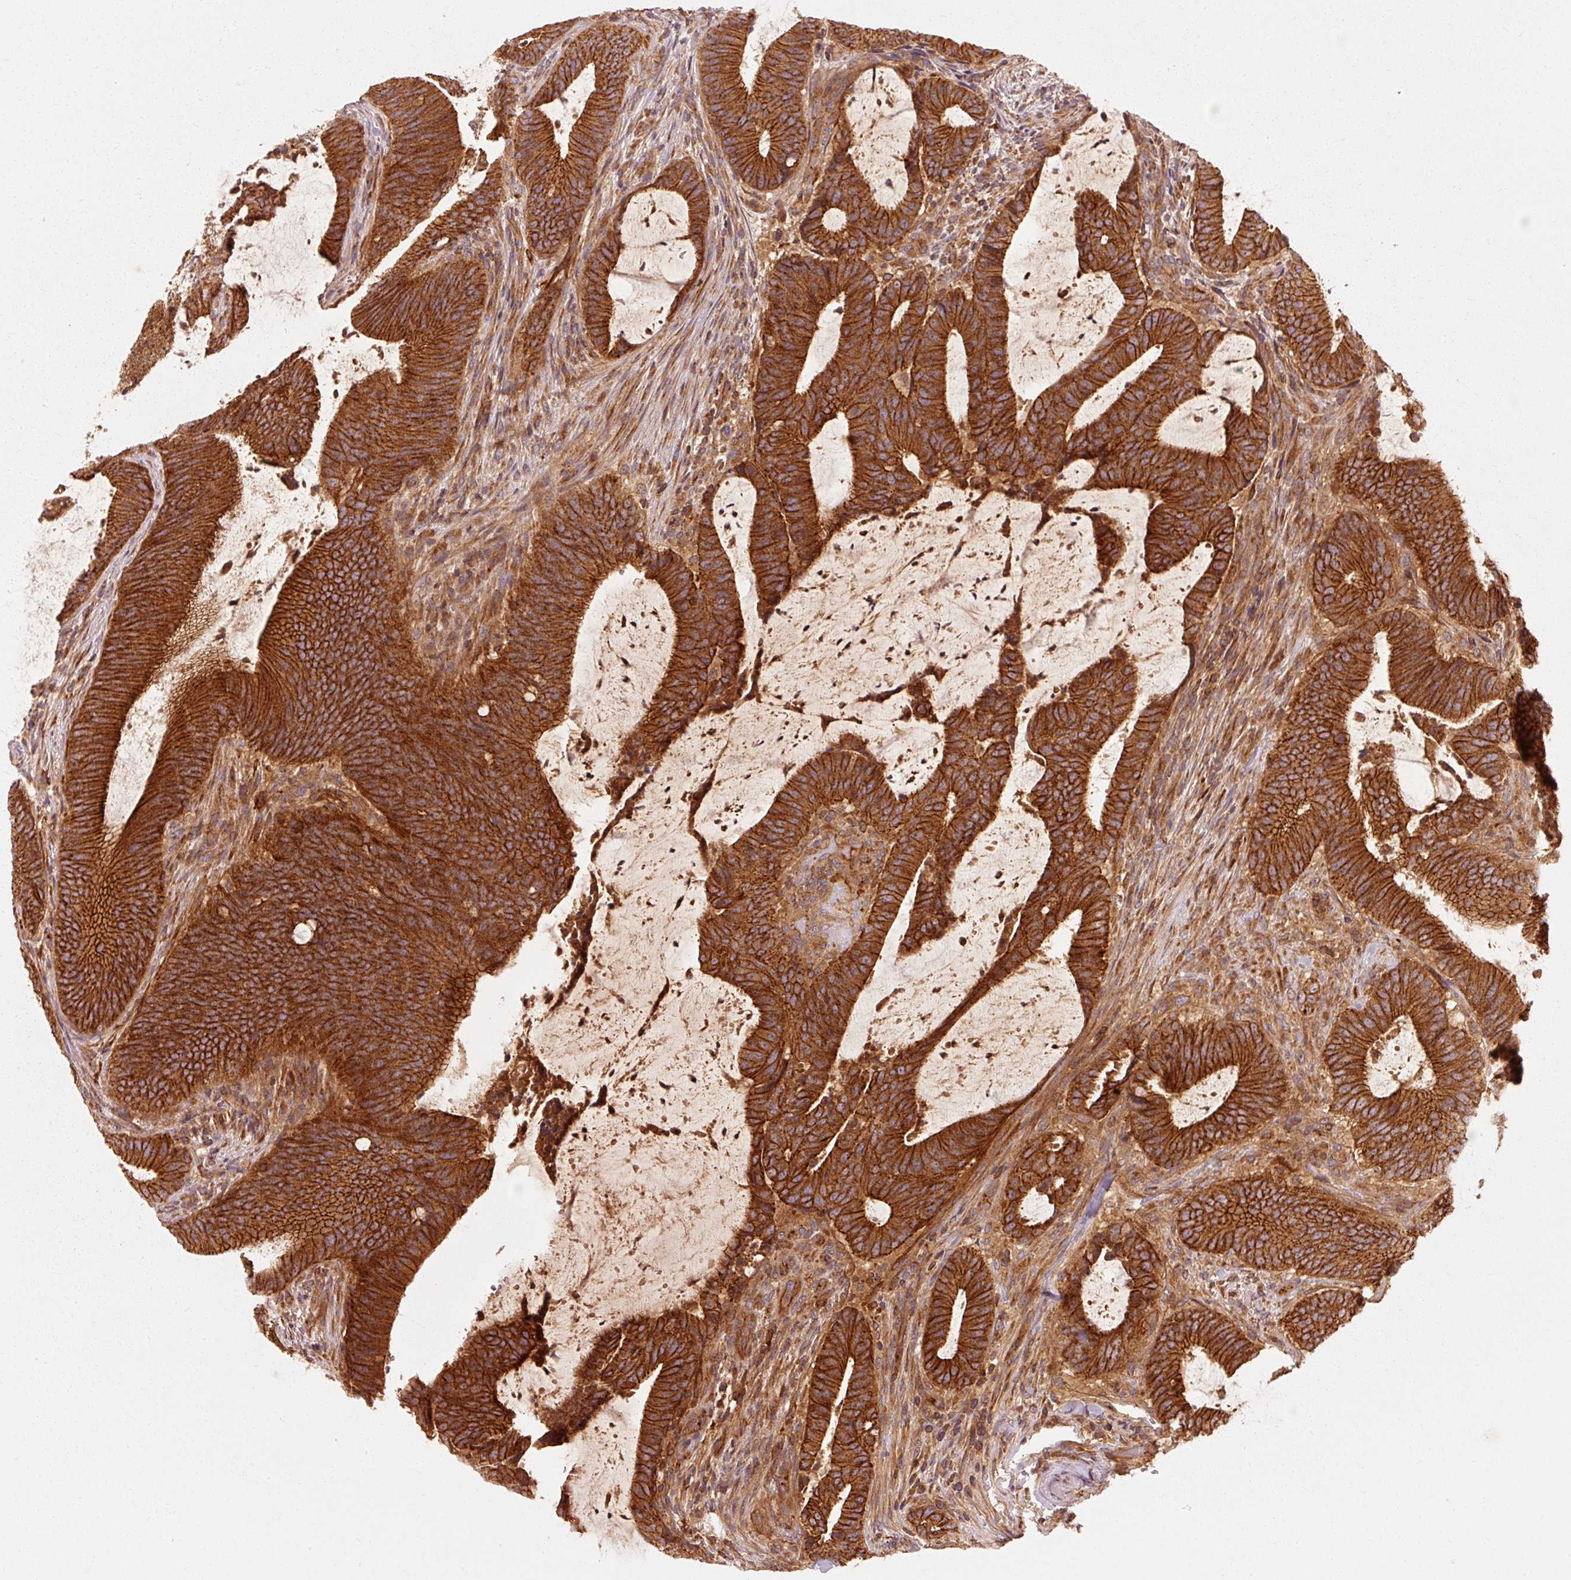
{"staining": {"intensity": "strong", "quantity": ">75%", "location": "cytoplasmic/membranous"}, "tissue": "colorectal cancer", "cell_type": "Tumor cells", "image_type": "cancer", "snomed": [{"axis": "morphology", "description": "Adenocarcinoma, NOS"}, {"axis": "topography", "description": "Colon"}], "caption": "Colorectal adenocarcinoma tissue exhibits strong cytoplasmic/membranous staining in about >75% of tumor cells, visualized by immunohistochemistry.", "gene": "CTNNA1", "patient": {"sex": "female", "age": 43}}